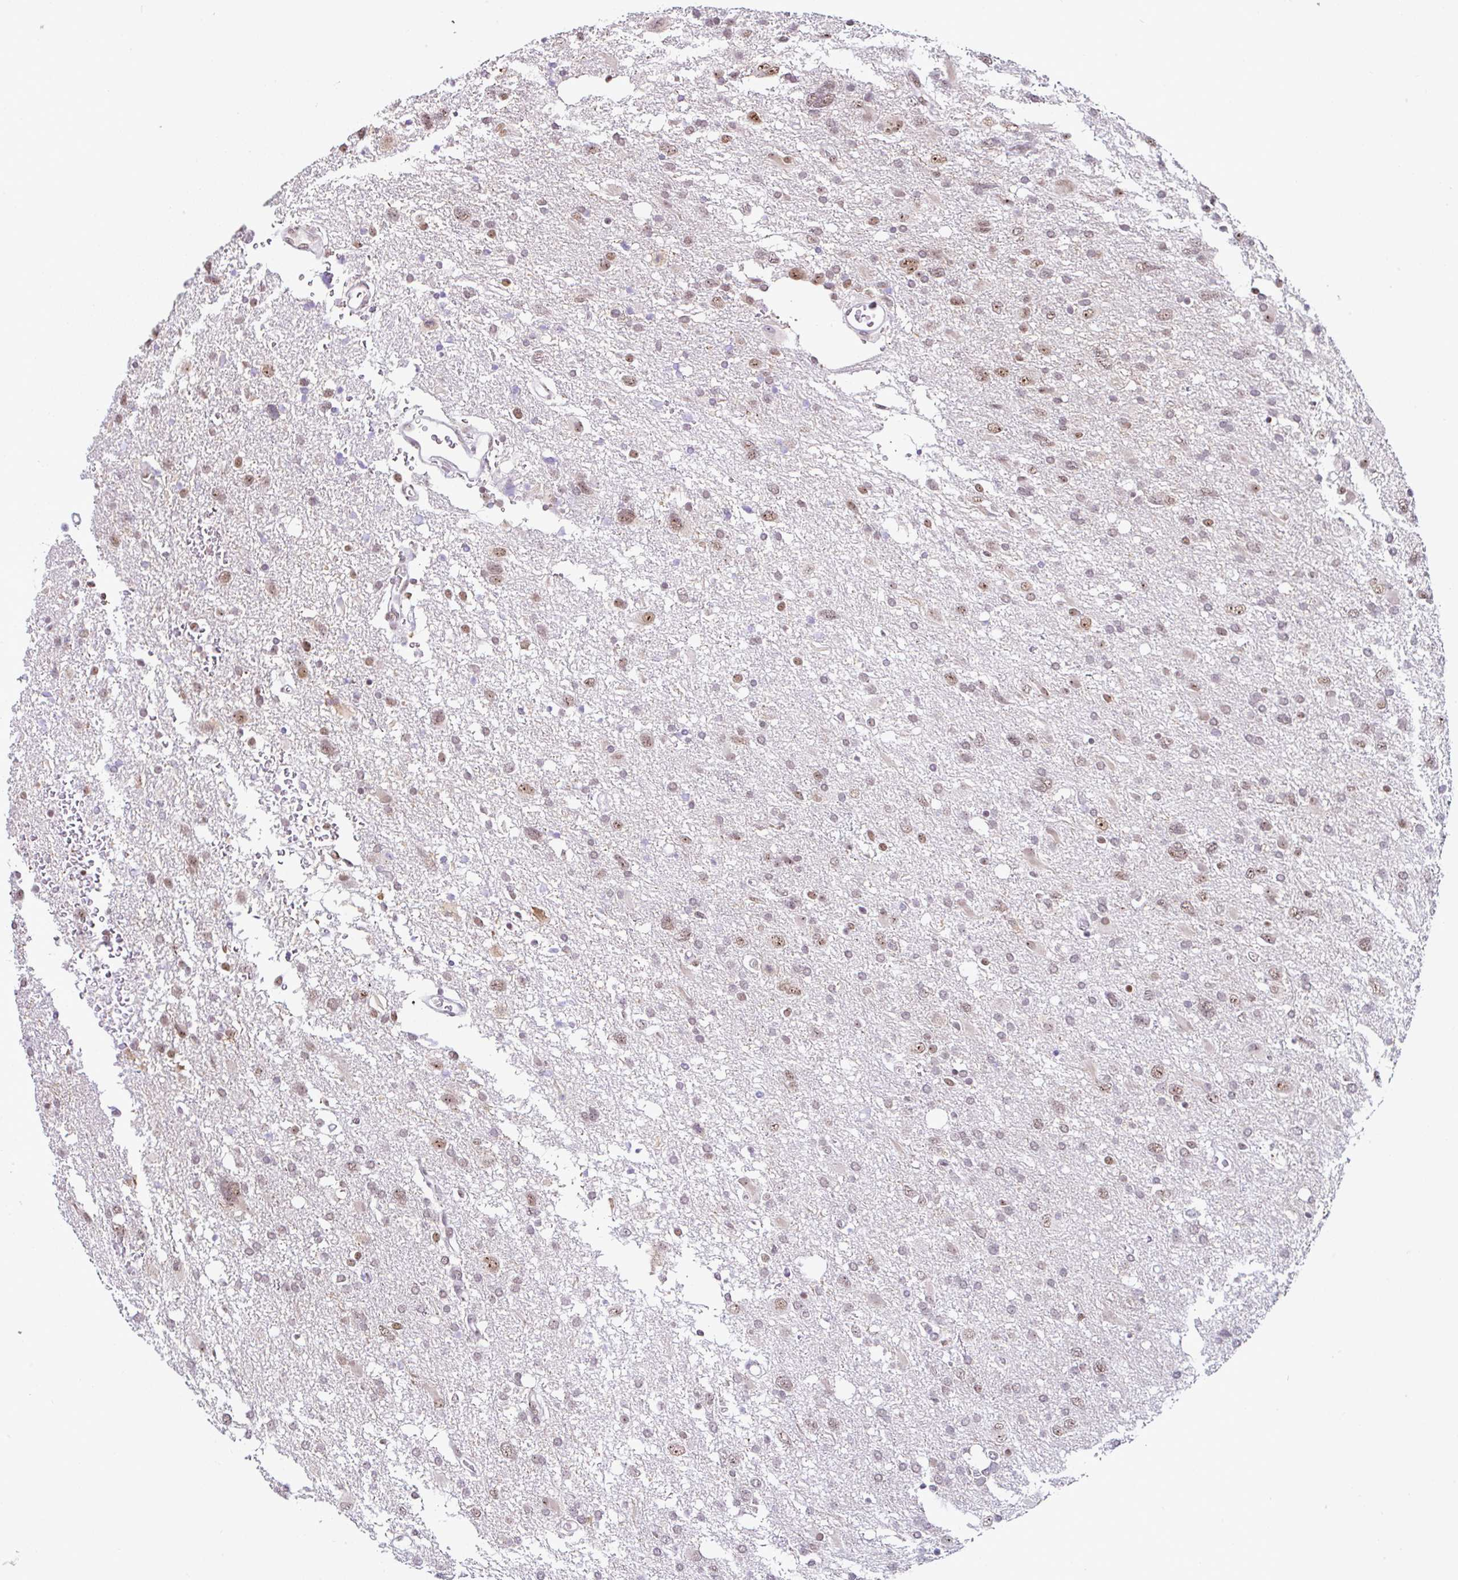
{"staining": {"intensity": "moderate", "quantity": ">75%", "location": "nuclear"}, "tissue": "glioma", "cell_type": "Tumor cells", "image_type": "cancer", "snomed": [{"axis": "morphology", "description": "Glioma, malignant, High grade"}, {"axis": "topography", "description": "Brain"}], "caption": "Brown immunohistochemical staining in high-grade glioma (malignant) displays moderate nuclear staining in approximately >75% of tumor cells.", "gene": "PTPN2", "patient": {"sex": "male", "age": 61}}